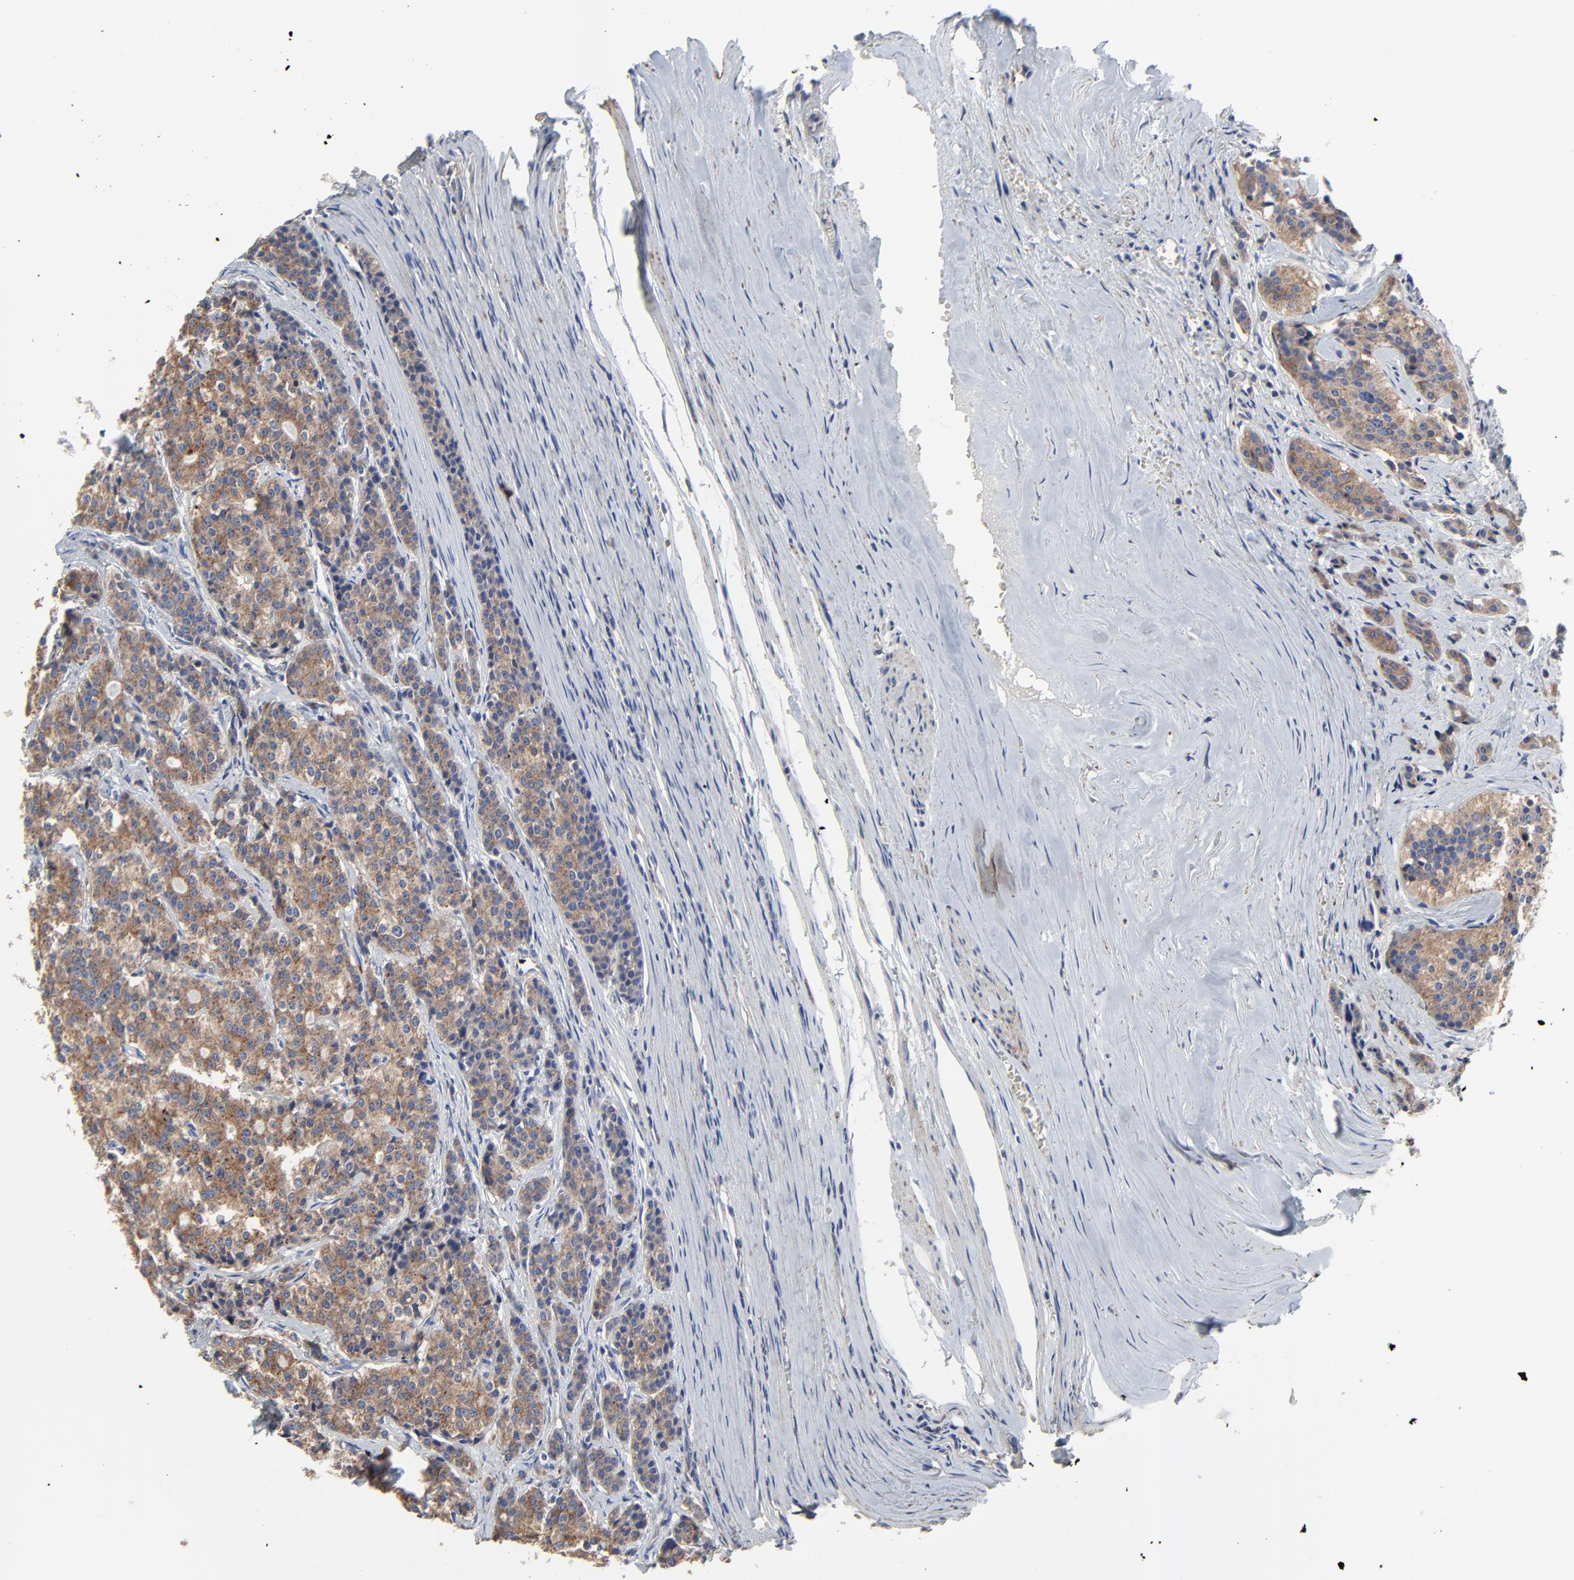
{"staining": {"intensity": "moderate", "quantity": ">75%", "location": "cytoplasmic/membranous"}, "tissue": "carcinoid", "cell_type": "Tumor cells", "image_type": "cancer", "snomed": [{"axis": "morphology", "description": "Carcinoid, malignant, NOS"}, {"axis": "topography", "description": "Small intestine"}], "caption": "Moderate cytoplasmic/membranous staining for a protein is appreciated in approximately >75% of tumor cells of carcinoid using immunohistochemistry (IHC).", "gene": "NXF3", "patient": {"sex": "male", "age": 63}}